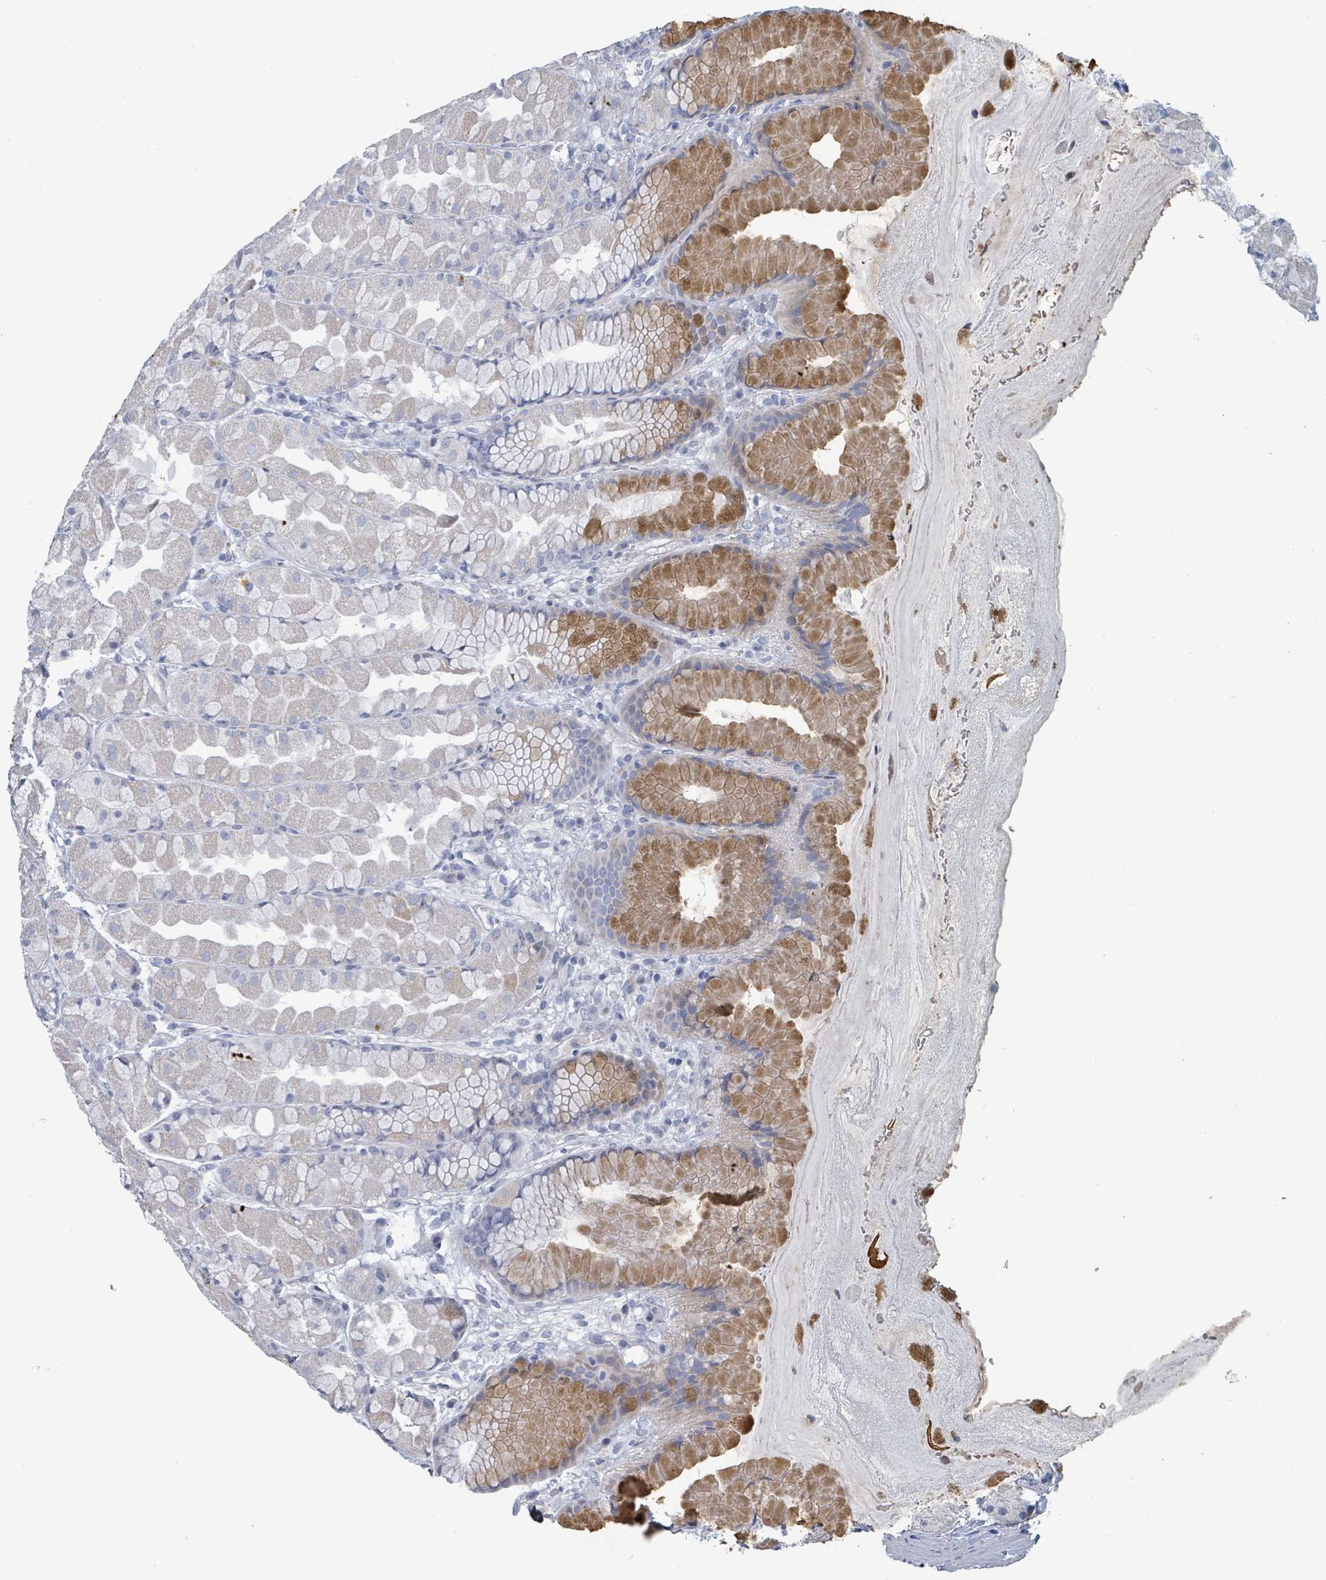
{"staining": {"intensity": "moderate", "quantity": "<25%", "location": "cytoplasmic/membranous"}, "tissue": "stomach", "cell_type": "Glandular cells", "image_type": "normal", "snomed": [{"axis": "morphology", "description": "Normal tissue, NOS"}, {"axis": "topography", "description": "Stomach"}], "caption": "The photomicrograph exhibits a brown stain indicating the presence of a protein in the cytoplasmic/membranous of glandular cells in stomach.", "gene": "RAB33B", "patient": {"sex": "male", "age": 57}}